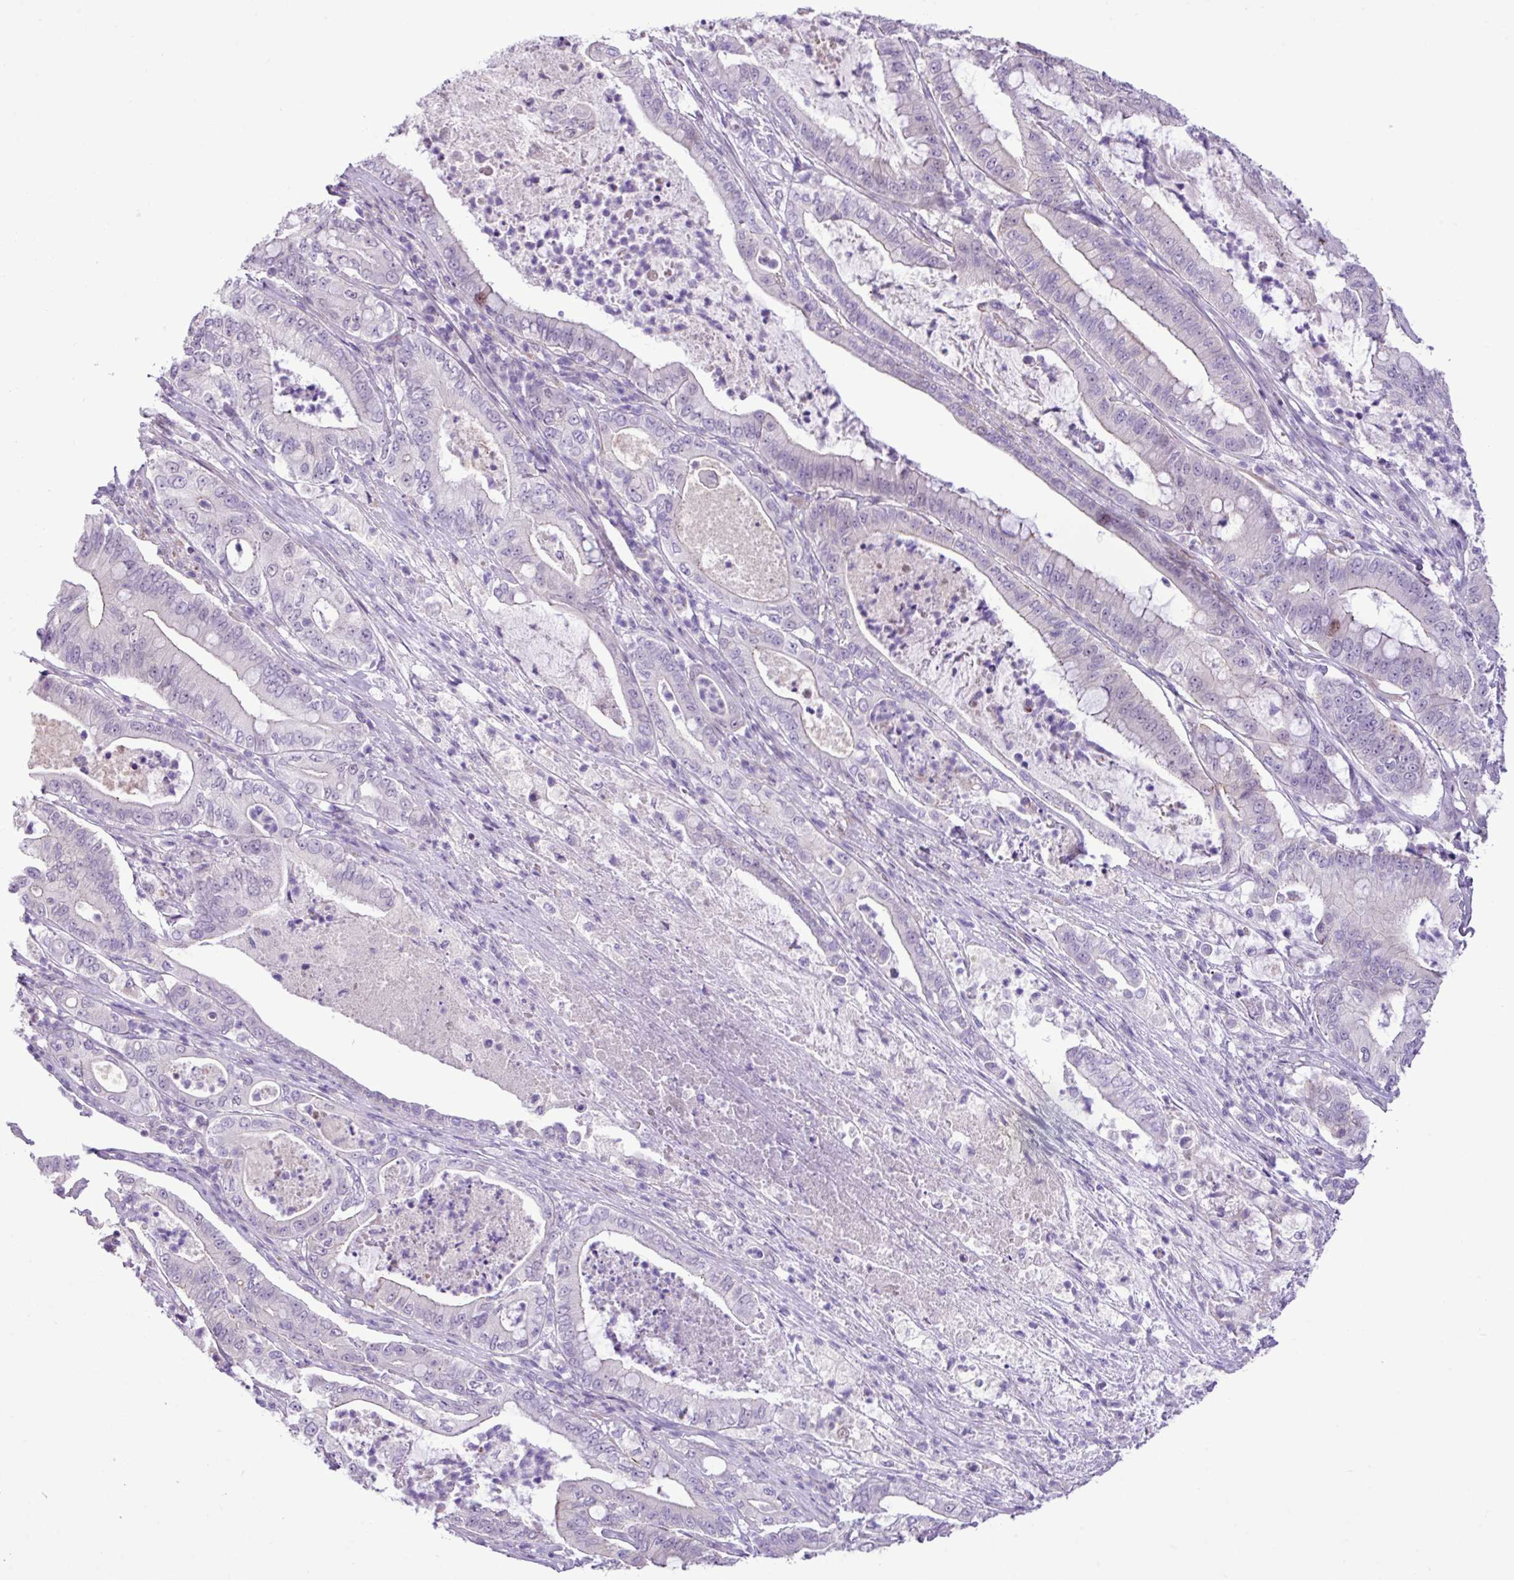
{"staining": {"intensity": "negative", "quantity": "none", "location": "none"}, "tissue": "pancreatic cancer", "cell_type": "Tumor cells", "image_type": "cancer", "snomed": [{"axis": "morphology", "description": "Adenocarcinoma, NOS"}, {"axis": "topography", "description": "Pancreas"}], "caption": "Immunohistochemical staining of human pancreatic cancer (adenocarcinoma) exhibits no significant expression in tumor cells. (Stains: DAB (3,3'-diaminobenzidine) immunohistochemistry with hematoxylin counter stain, Microscopy: brightfield microscopy at high magnification).", "gene": "YLPM1", "patient": {"sex": "male", "age": 71}}